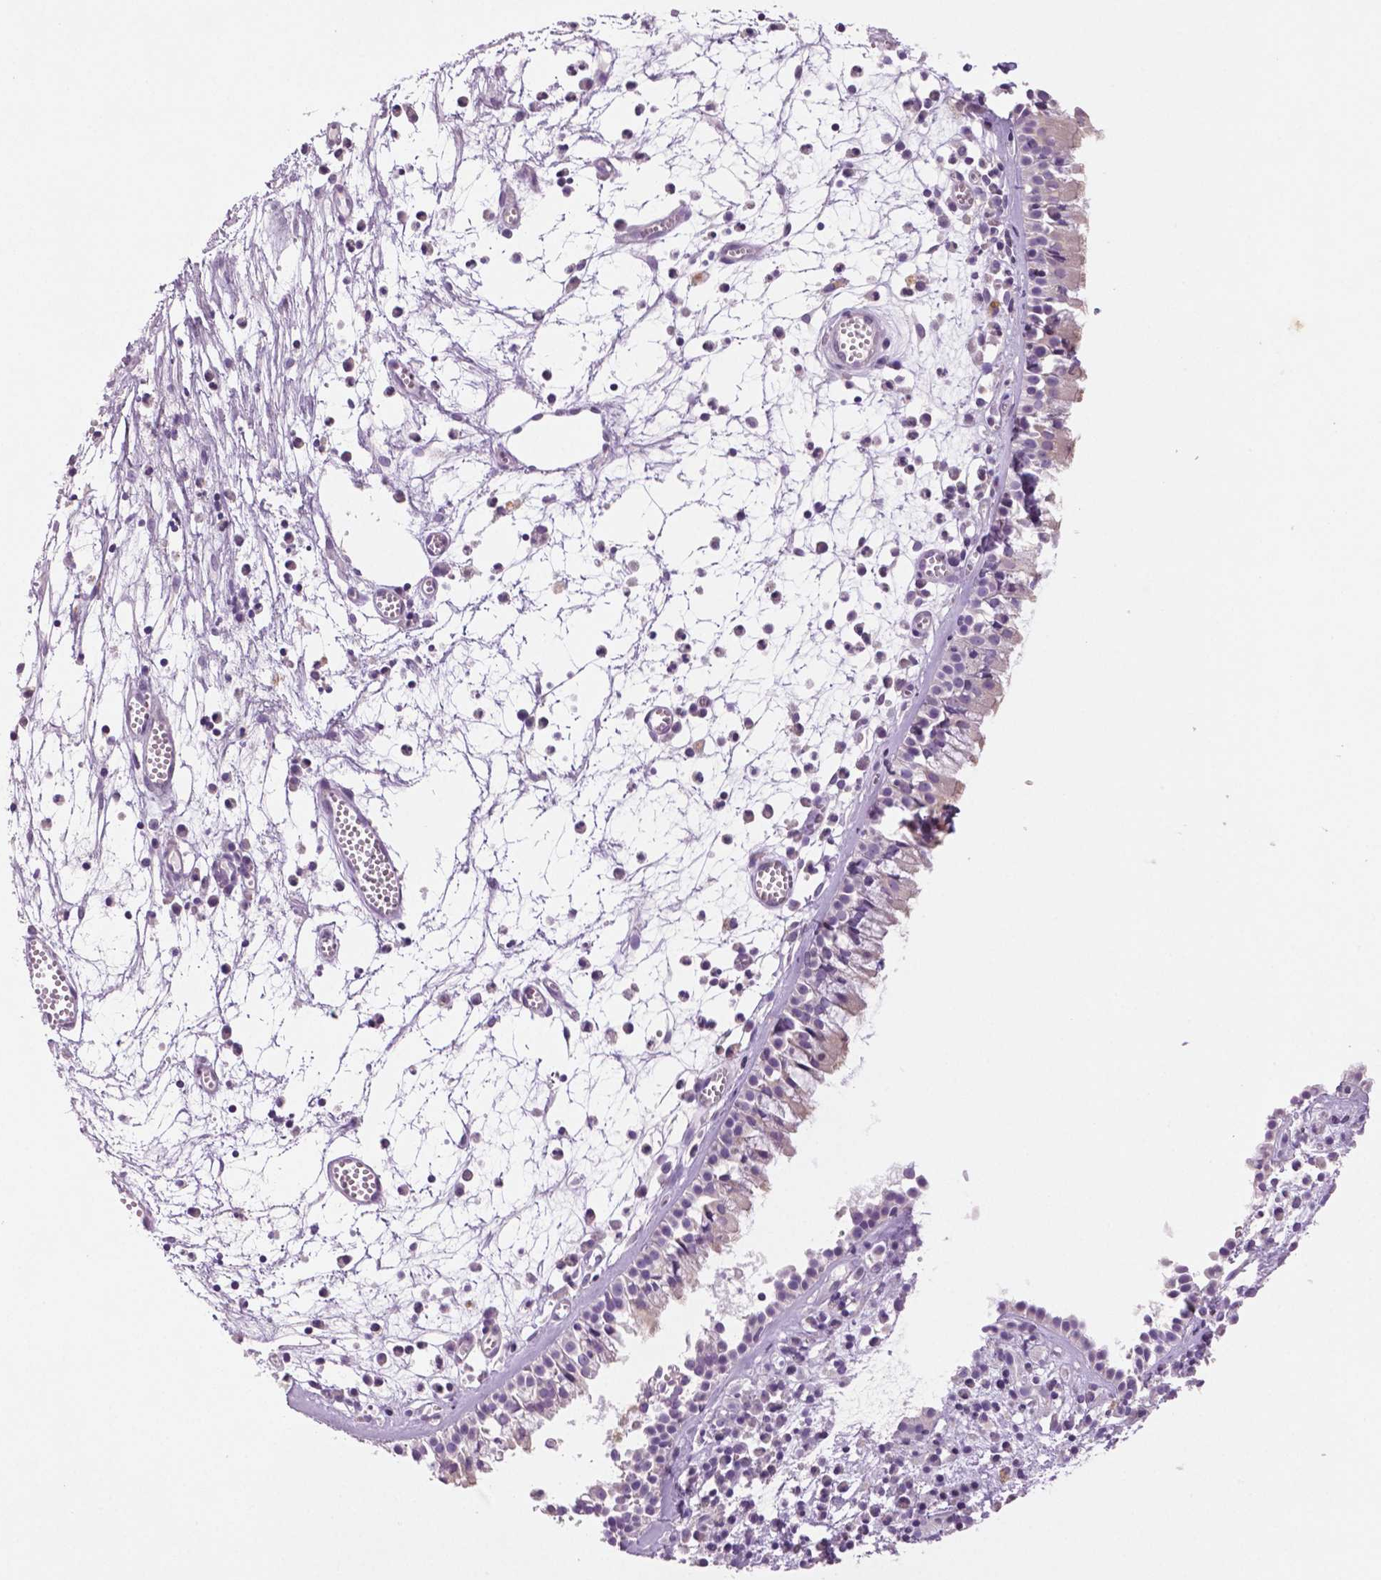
{"staining": {"intensity": "negative", "quantity": "none", "location": "none"}, "tissue": "nasopharynx", "cell_type": "Respiratory epithelial cells", "image_type": "normal", "snomed": [{"axis": "morphology", "description": "Normal tissue, NOS"}, {"axis": "topography", "description": "Nasopharynx"}], "caption": "An image of nasopharynx stained for a protein shows no brown staining in respiratory epithelial cells. The staining was performed using DAB (3,3'-diaminobenzidine) to visualize the protein expression in brown, while the nuclei were stained in blue with hematoxylin (Magnification: 20x).", "gene": "DNAH12", "patient": {"sex": "female", "age": 52}}